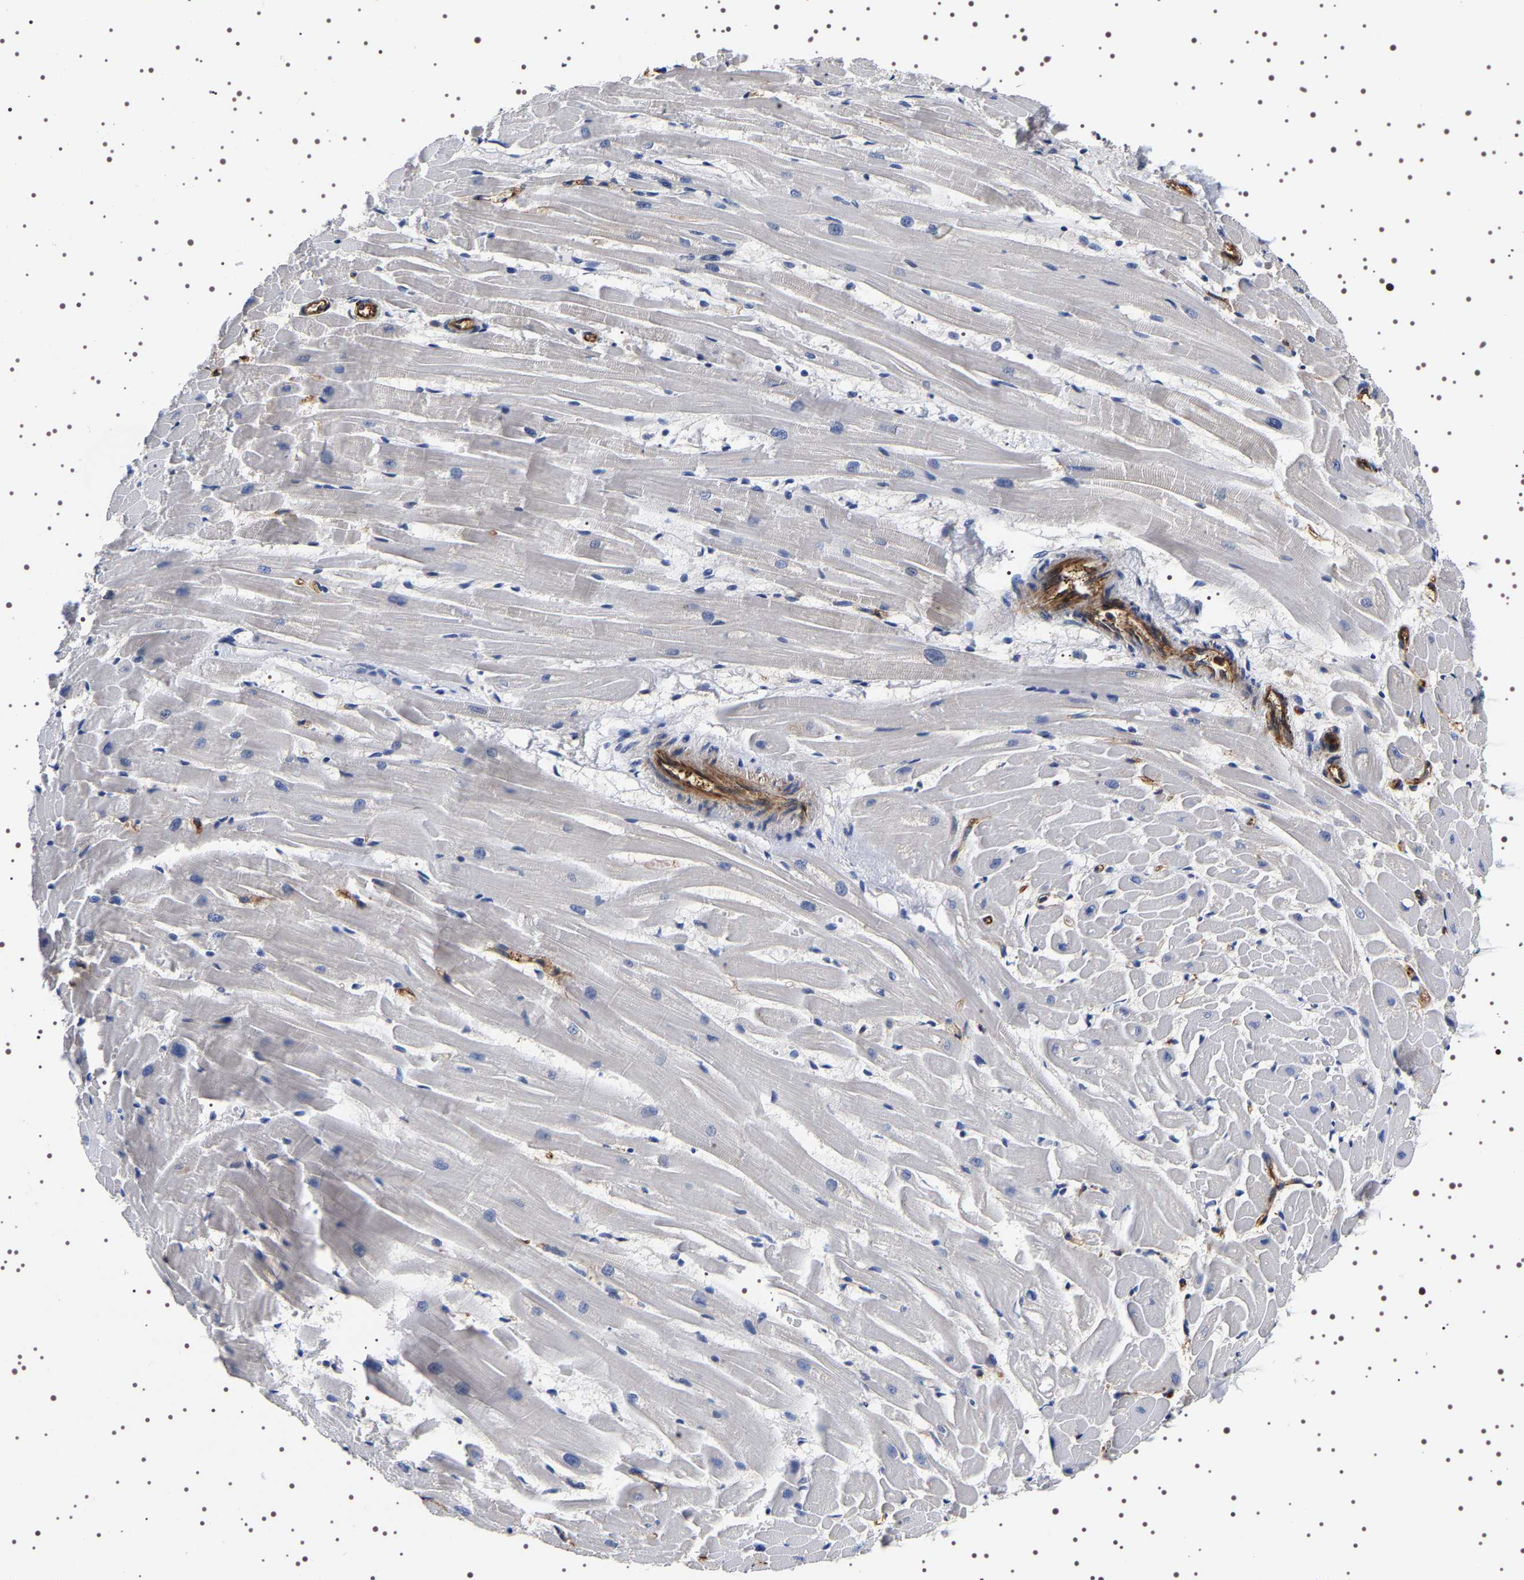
{"staining": {"intensity": "negative", "quantity": "none", "location": "none"}, "tissue": "heart muscle", "cell_type": "Cardiomyocytes", "image_type": "normal", "snomed": [{"axis": "morphology", "description": "Normal tissue, NOS"}, {"axis": "topography", "description": "Heart"}], "caption": "Immunohistochemical staining of unremarkable human heart muscle exhibits no significant staining in cardiomyocytes.", "gene": "ALPL", "patient": {"sex": "female", "age": 19}}